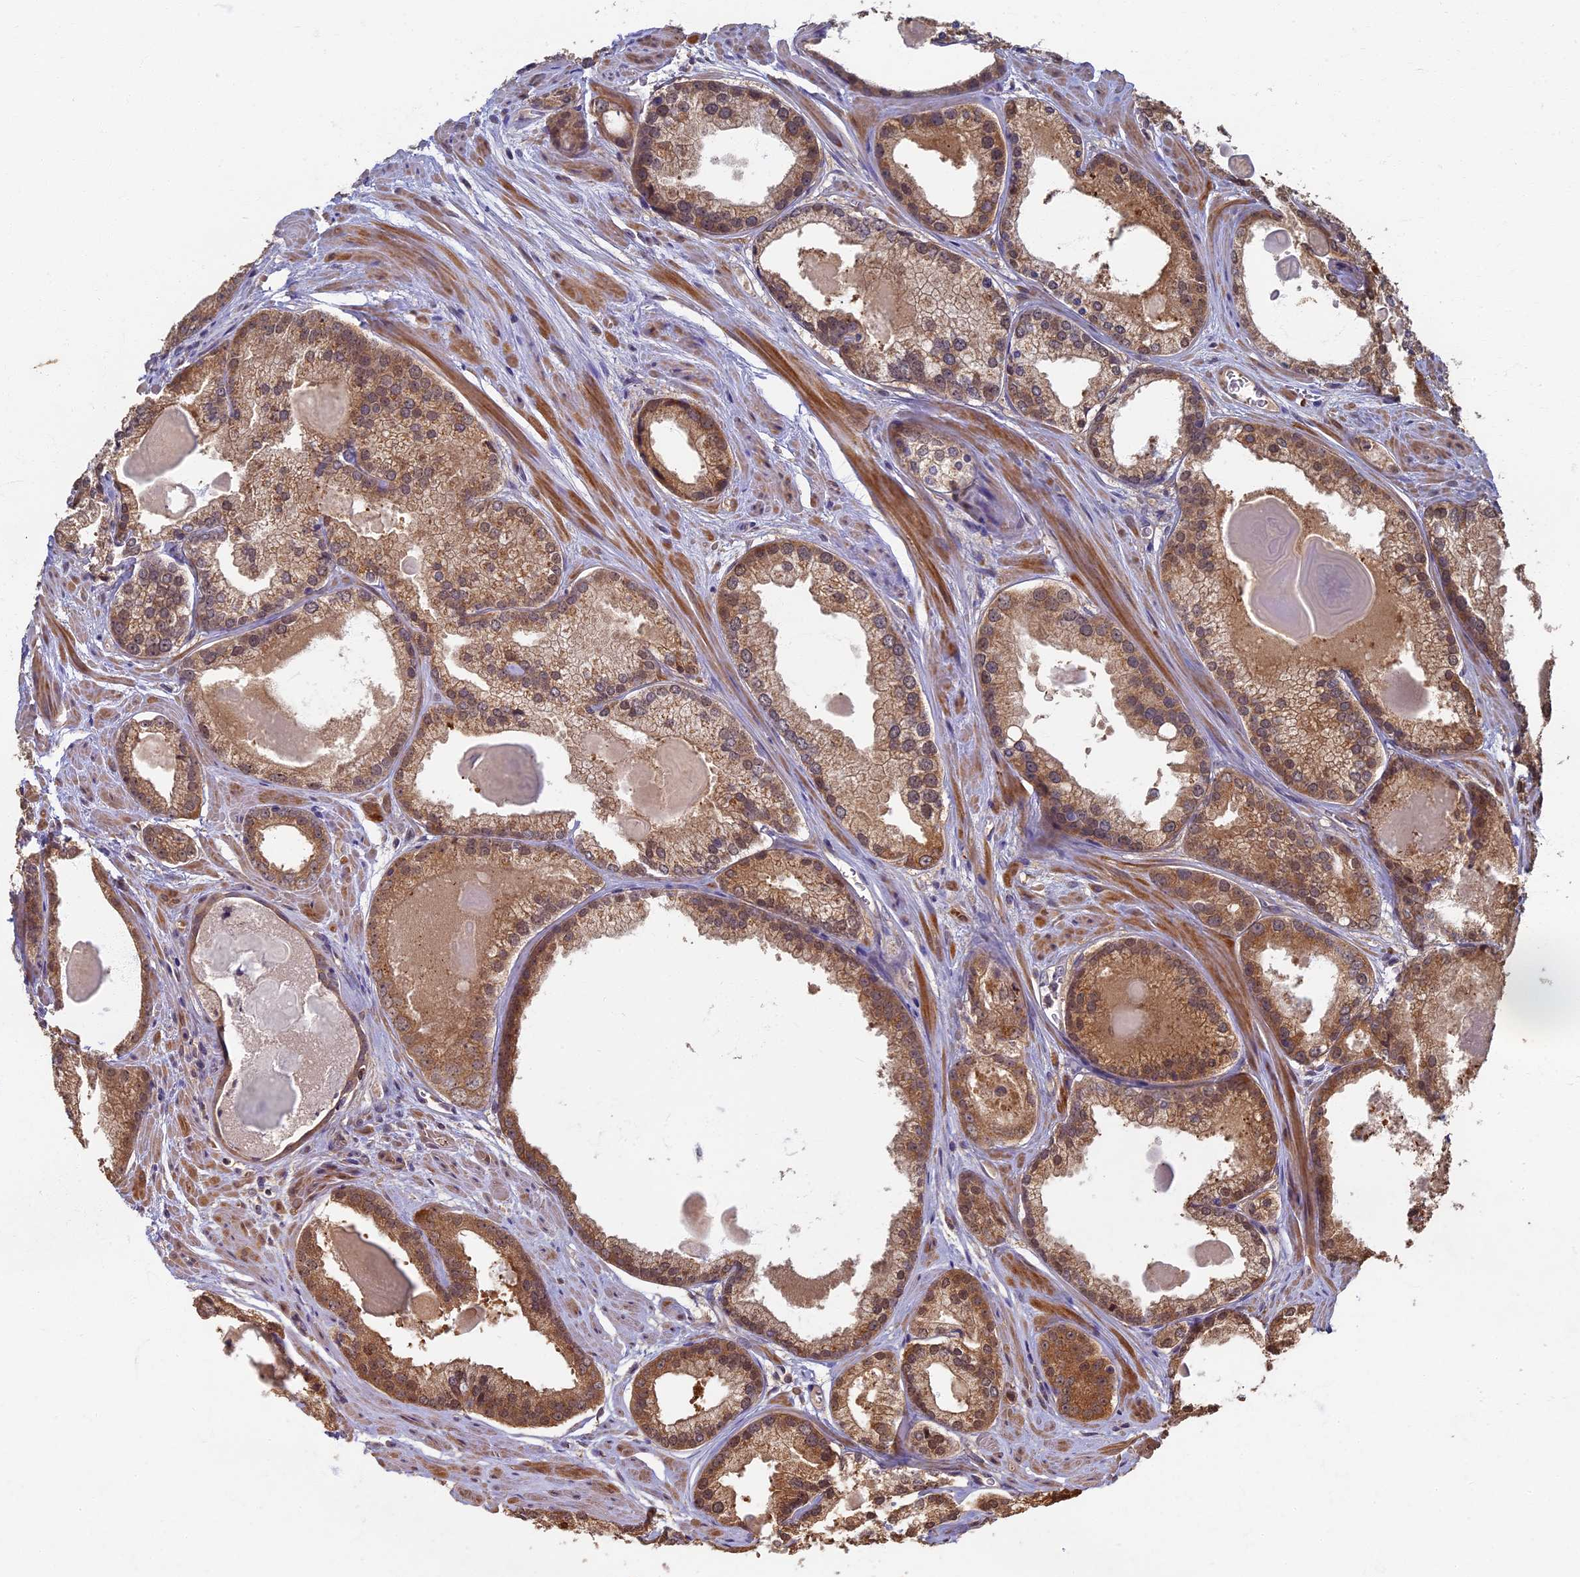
{"staining": {"intensity": "moderate", "quantity": ">75%", "location": "cytoplasmic/membranous"}, "tissue": "prostate cancer", "cell_type": "Tumor cells", "image_type": "cancer", "snomed": [{"axis": "morphology", "description": "Adenocarcinoma, Low grade"}, {"axis": "topography", "description": "Prostate"}], "caption": "Low-grade adenocarcinoma (prostate) tissue displays moderate cytoplasmic/membranous expression in about >75% of tumor cells, visualized by immunohistochemistry.", "gene": "RSPH3", "patient": {"sex": "male", "age": 54}}